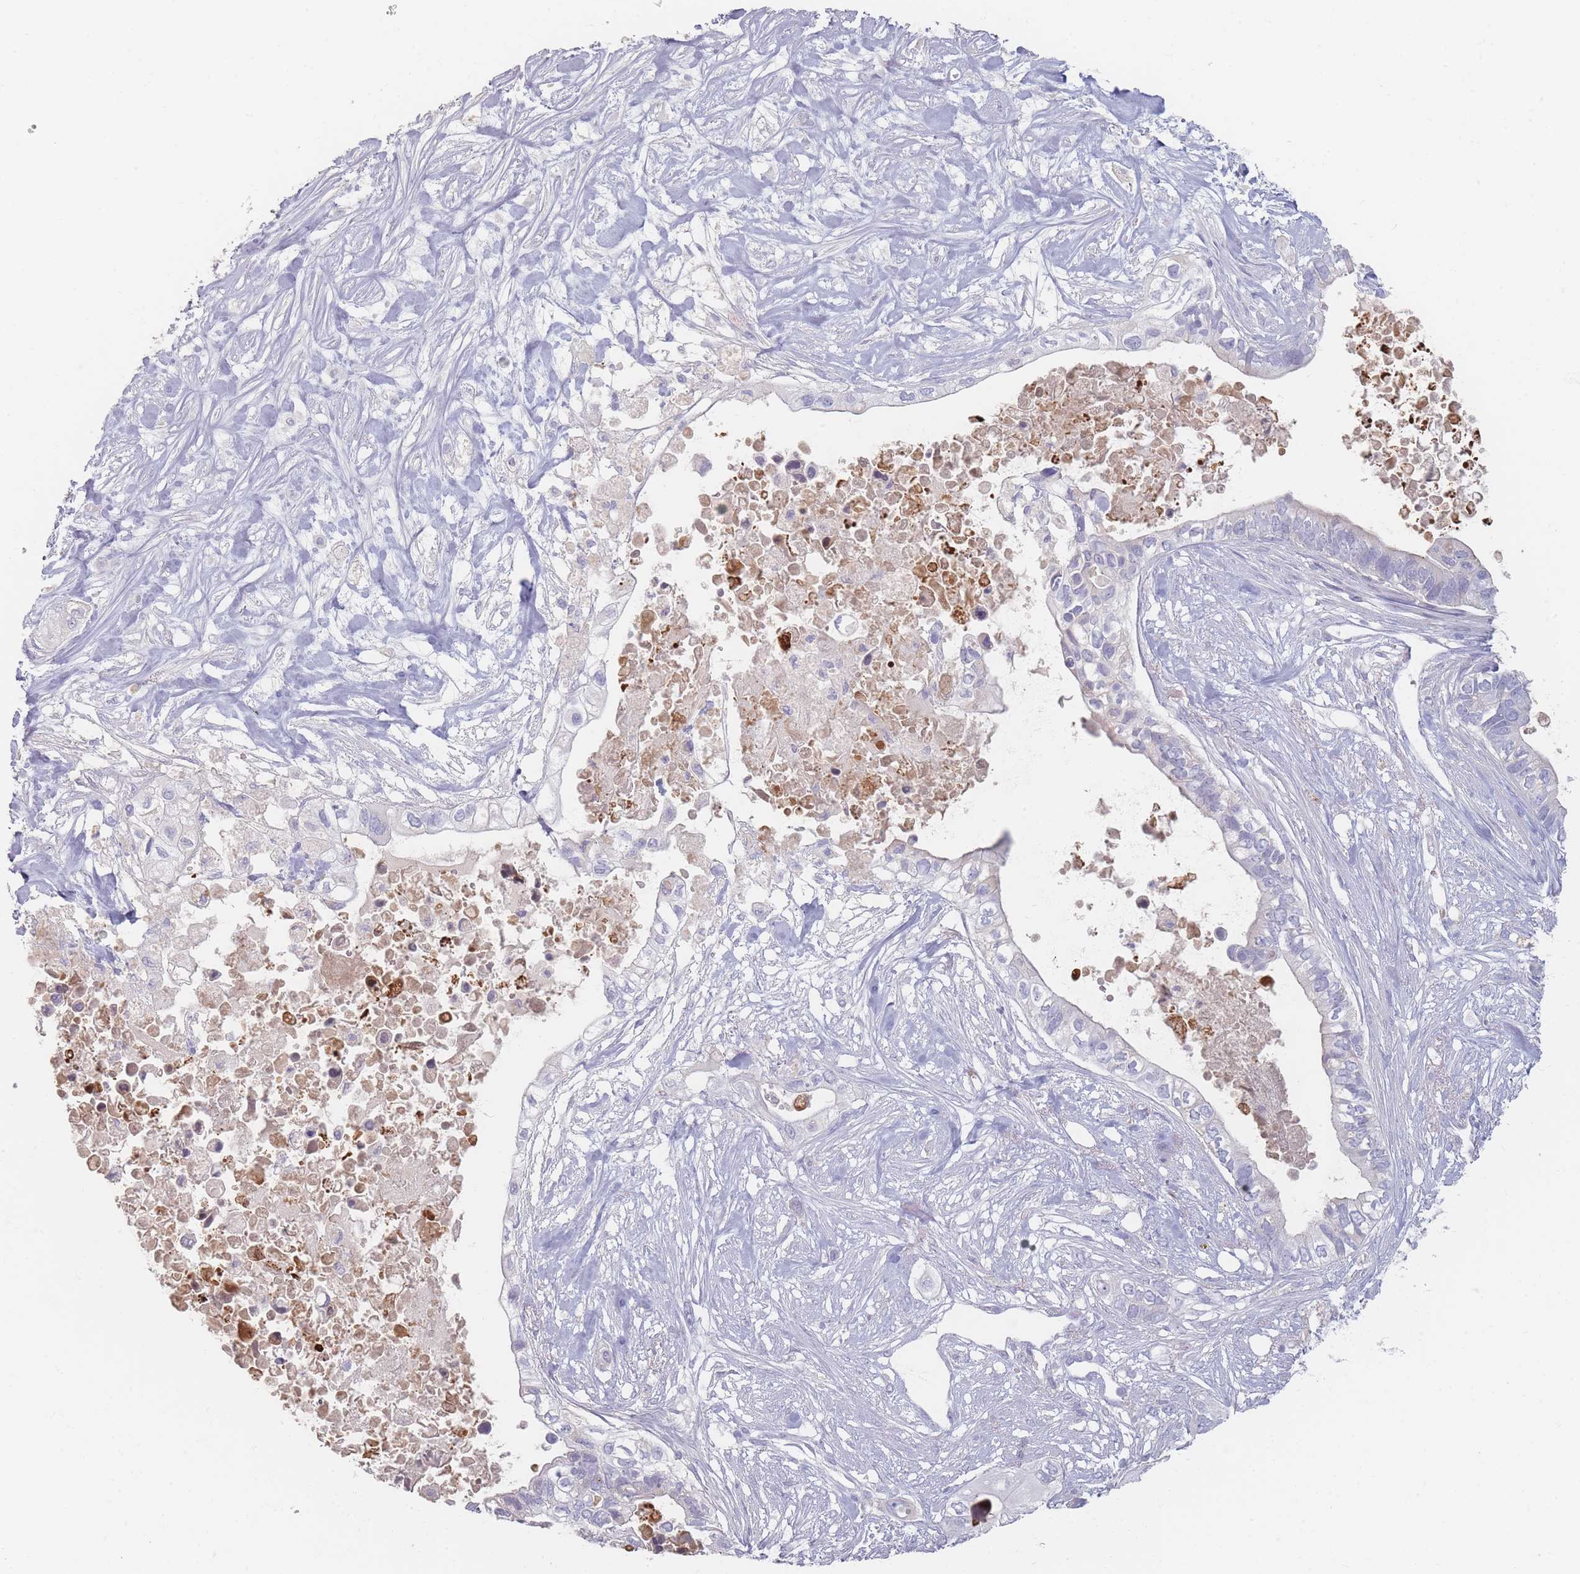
{"staining": {"intensity": "negative", "quantity": "none", "location": "none"}, "tissue": "pancreatic cancer", "cell_type": "Tumor cells", "image_type": "cancer", "snomed": [{"axis": "morphology", "description": "Adenocarcinoma, NOS"}, {"axis": "topography", "description": "Pancreas"}], "caption": "Micrograph shows no protein expression in tumor cells of pancreatic adenocarcinoma tissue.", "gene": "HELZ2", "patient": {"sex": "female", "age": 63}}